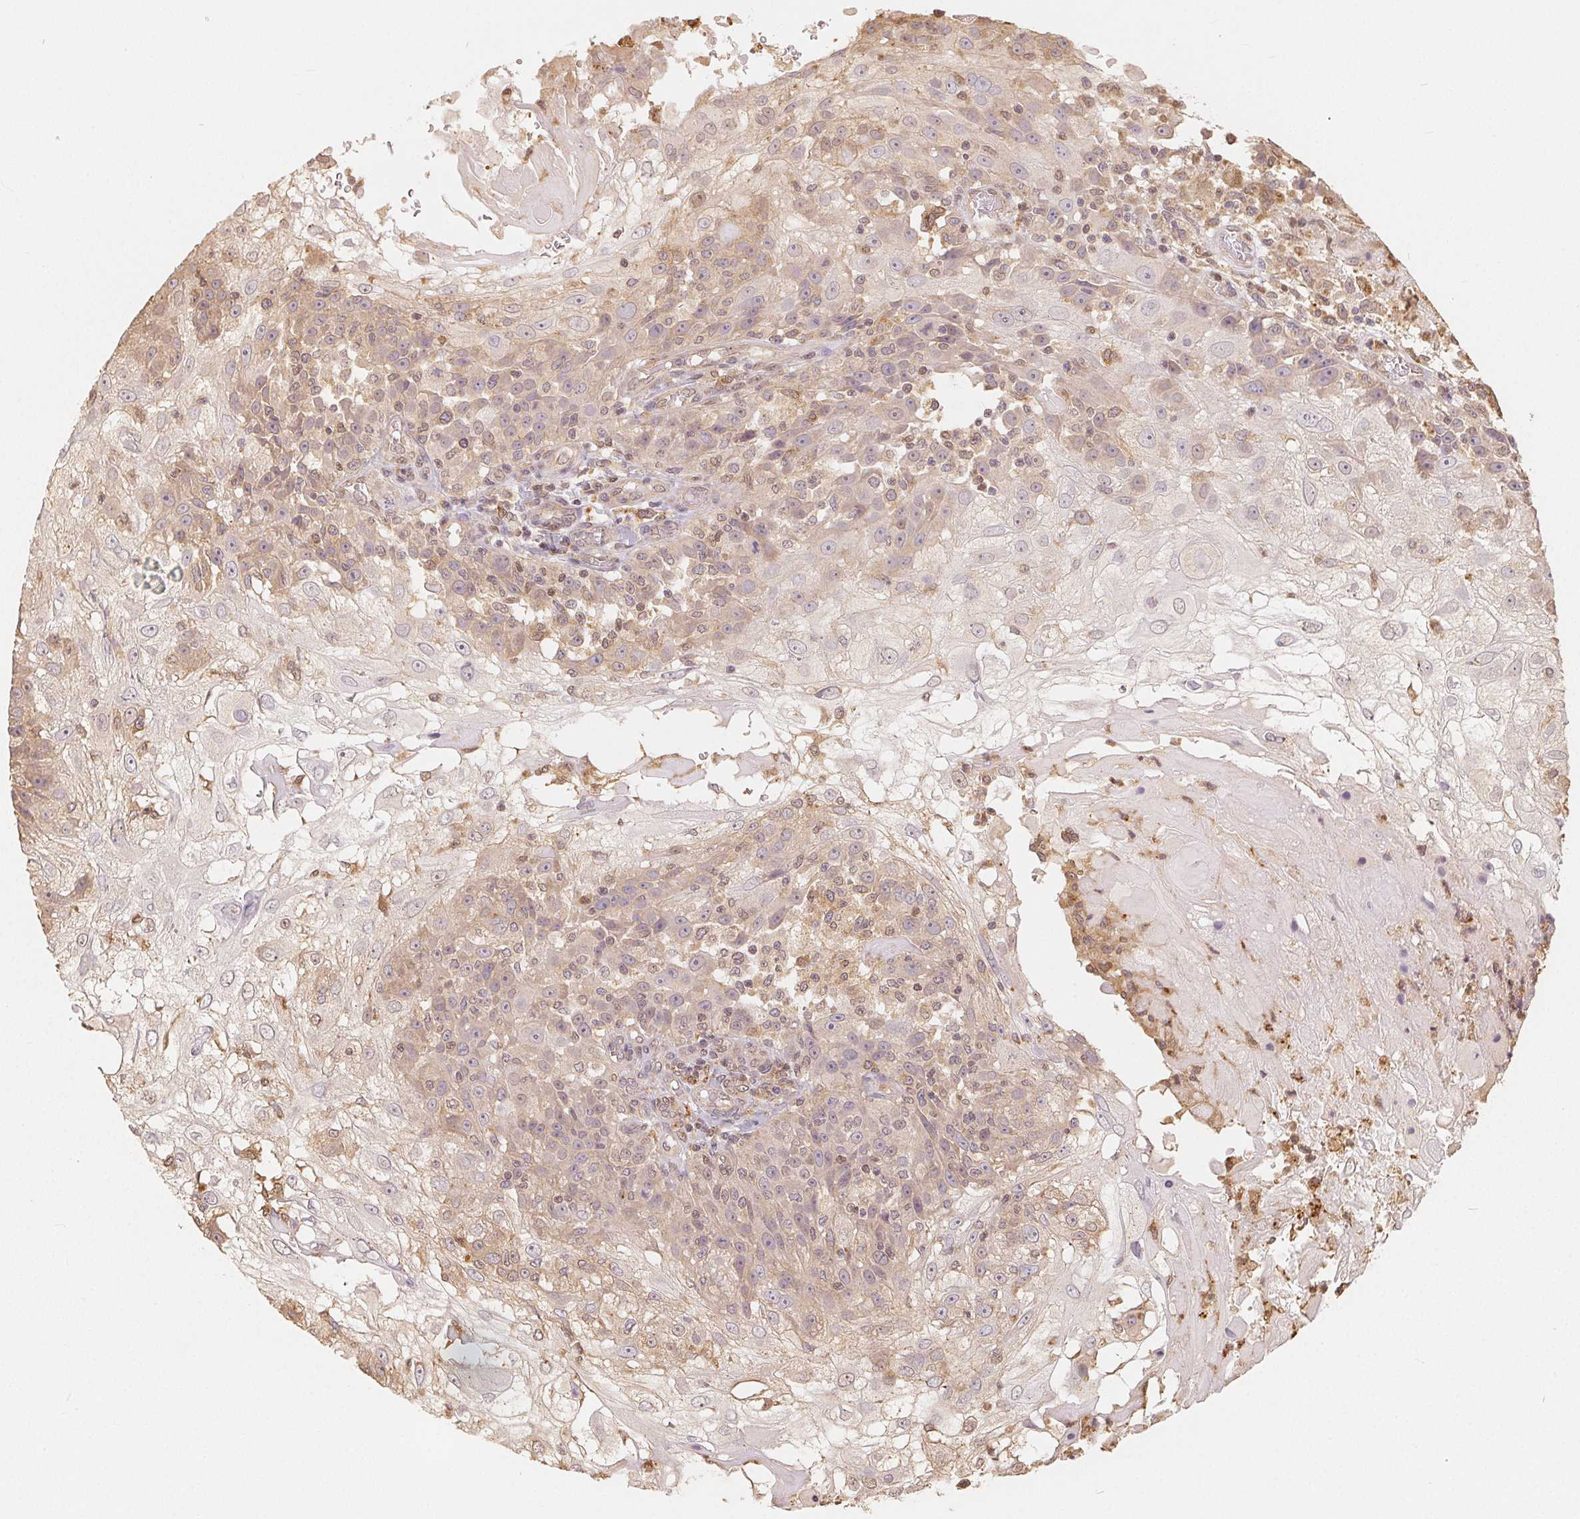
{"staining": {"intensity": "weak", "quantity": "25%-75%", "location": "cytoplasmic/membranous,nuclear"}, "tissue": "skin cancer", "cell_type": "Tumor cells", "image_type": "cancer", "snomed": [{"axis": "morphology", "description": "Normal tissue, NOS"}, {"axis": "morphology", "description": "Squamous cell carcinoma, NOS"}, {"axis": "topography", "description": "Skin"}], "caption": "This is an image of immunohistochemistry staining of skin cancer, which shows weak staining in the cytoplasmic/membranous and nuclear of tumor cells.", "gene": "GUSB", "patient": {"sex": "female", "age": 83}}